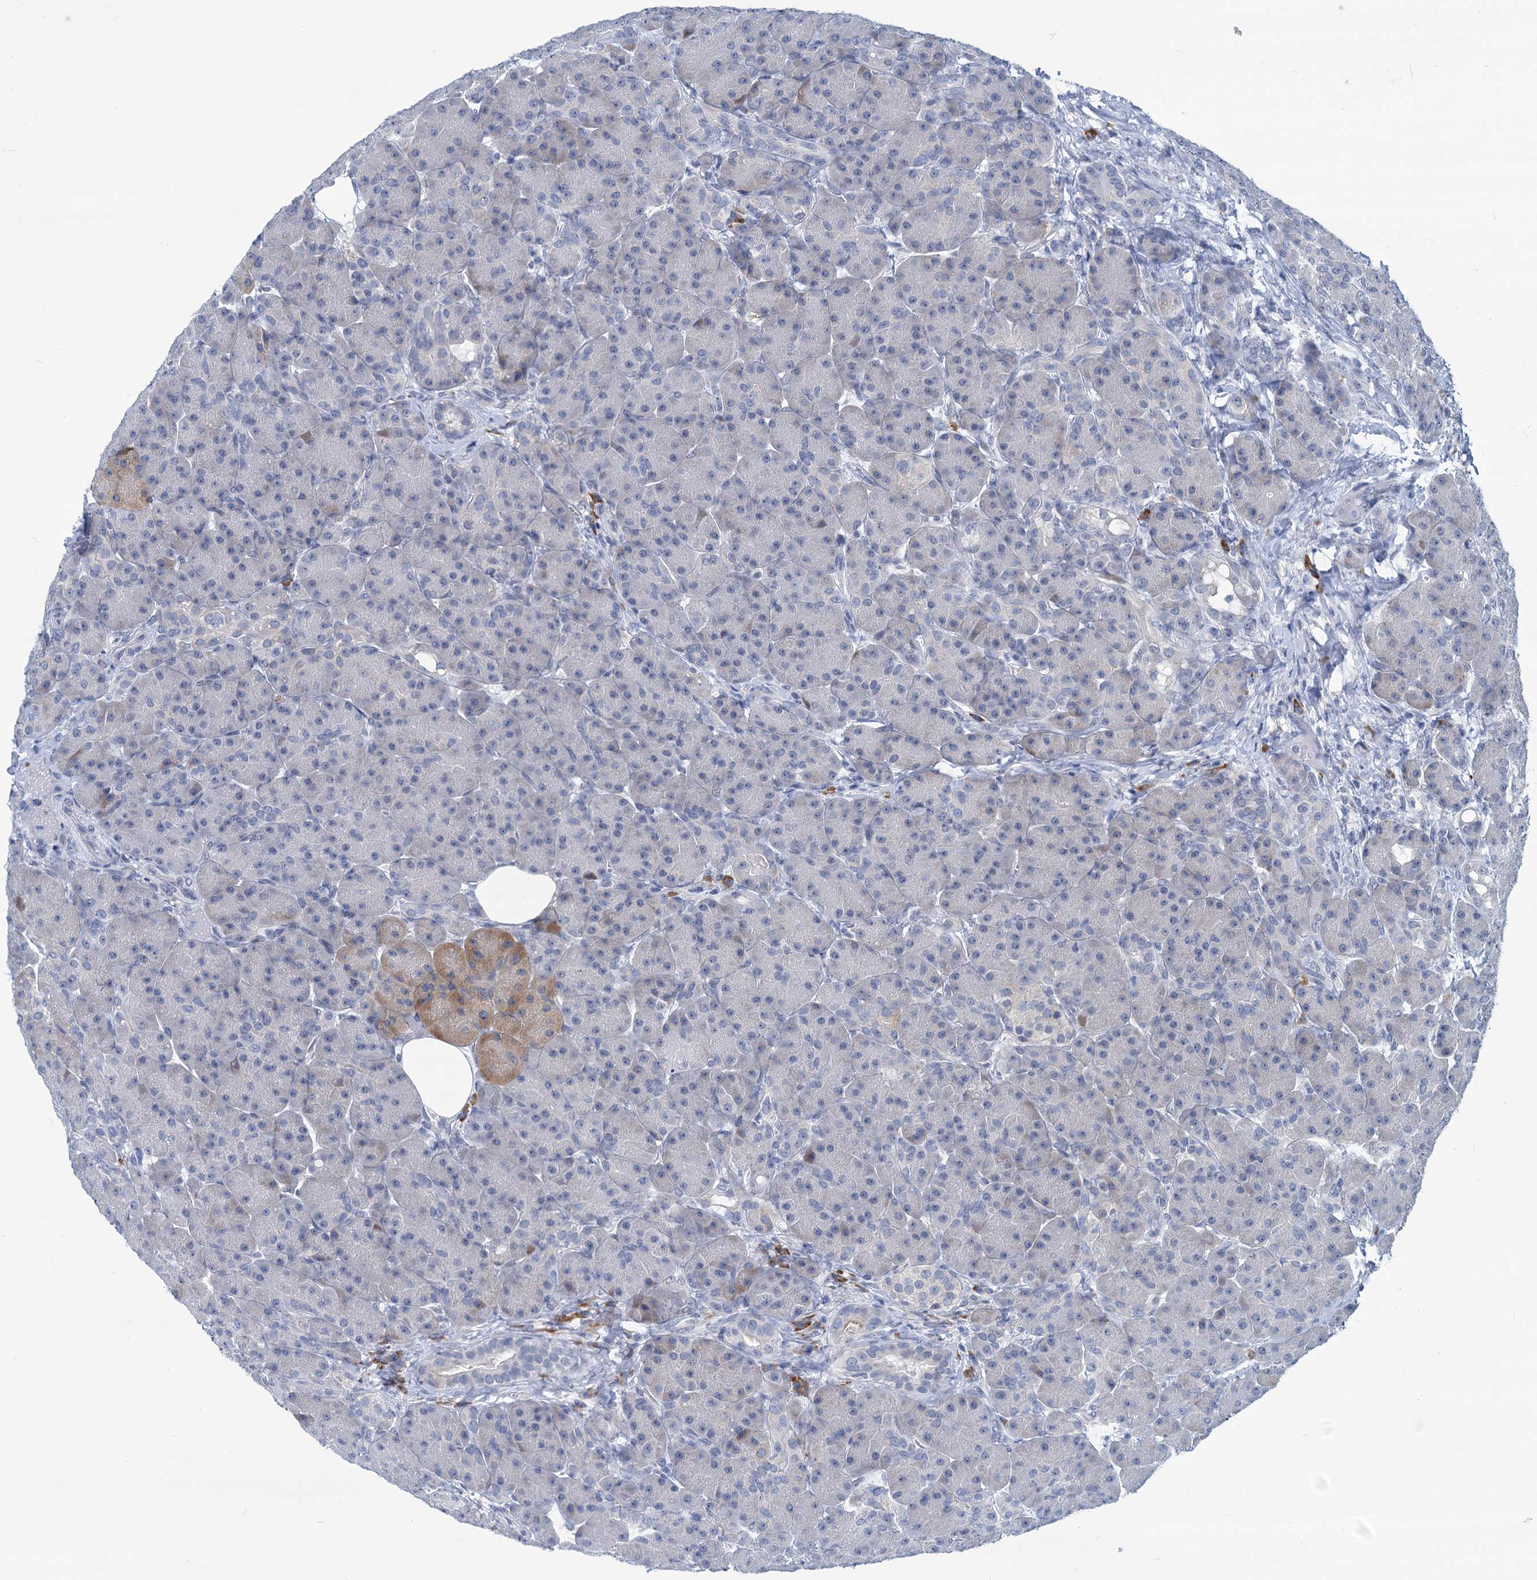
{"staining": {"intensity": "moderate", "quantity": "<25%", "location": "cytoplasmic/membranous"}, "tissue": "pancreas", "cell_type": "Exocrine glandular cells", "image_type": "normal", "snomed": [{"axis": "morphology", "description": "Normal tissue, NOS"}, {"axis": "topography", "description": "Pancreas"}], "caption": "Immunohistochemistry histopathology image of benign pancreas stained for a protein (brown), which reveals low levels of moderate cytoplasmic/membranous staining in approximately <25% of exocrine glandular cells.", "gene": "NEU3", "patient": {"sex": "male", "age": 63}}